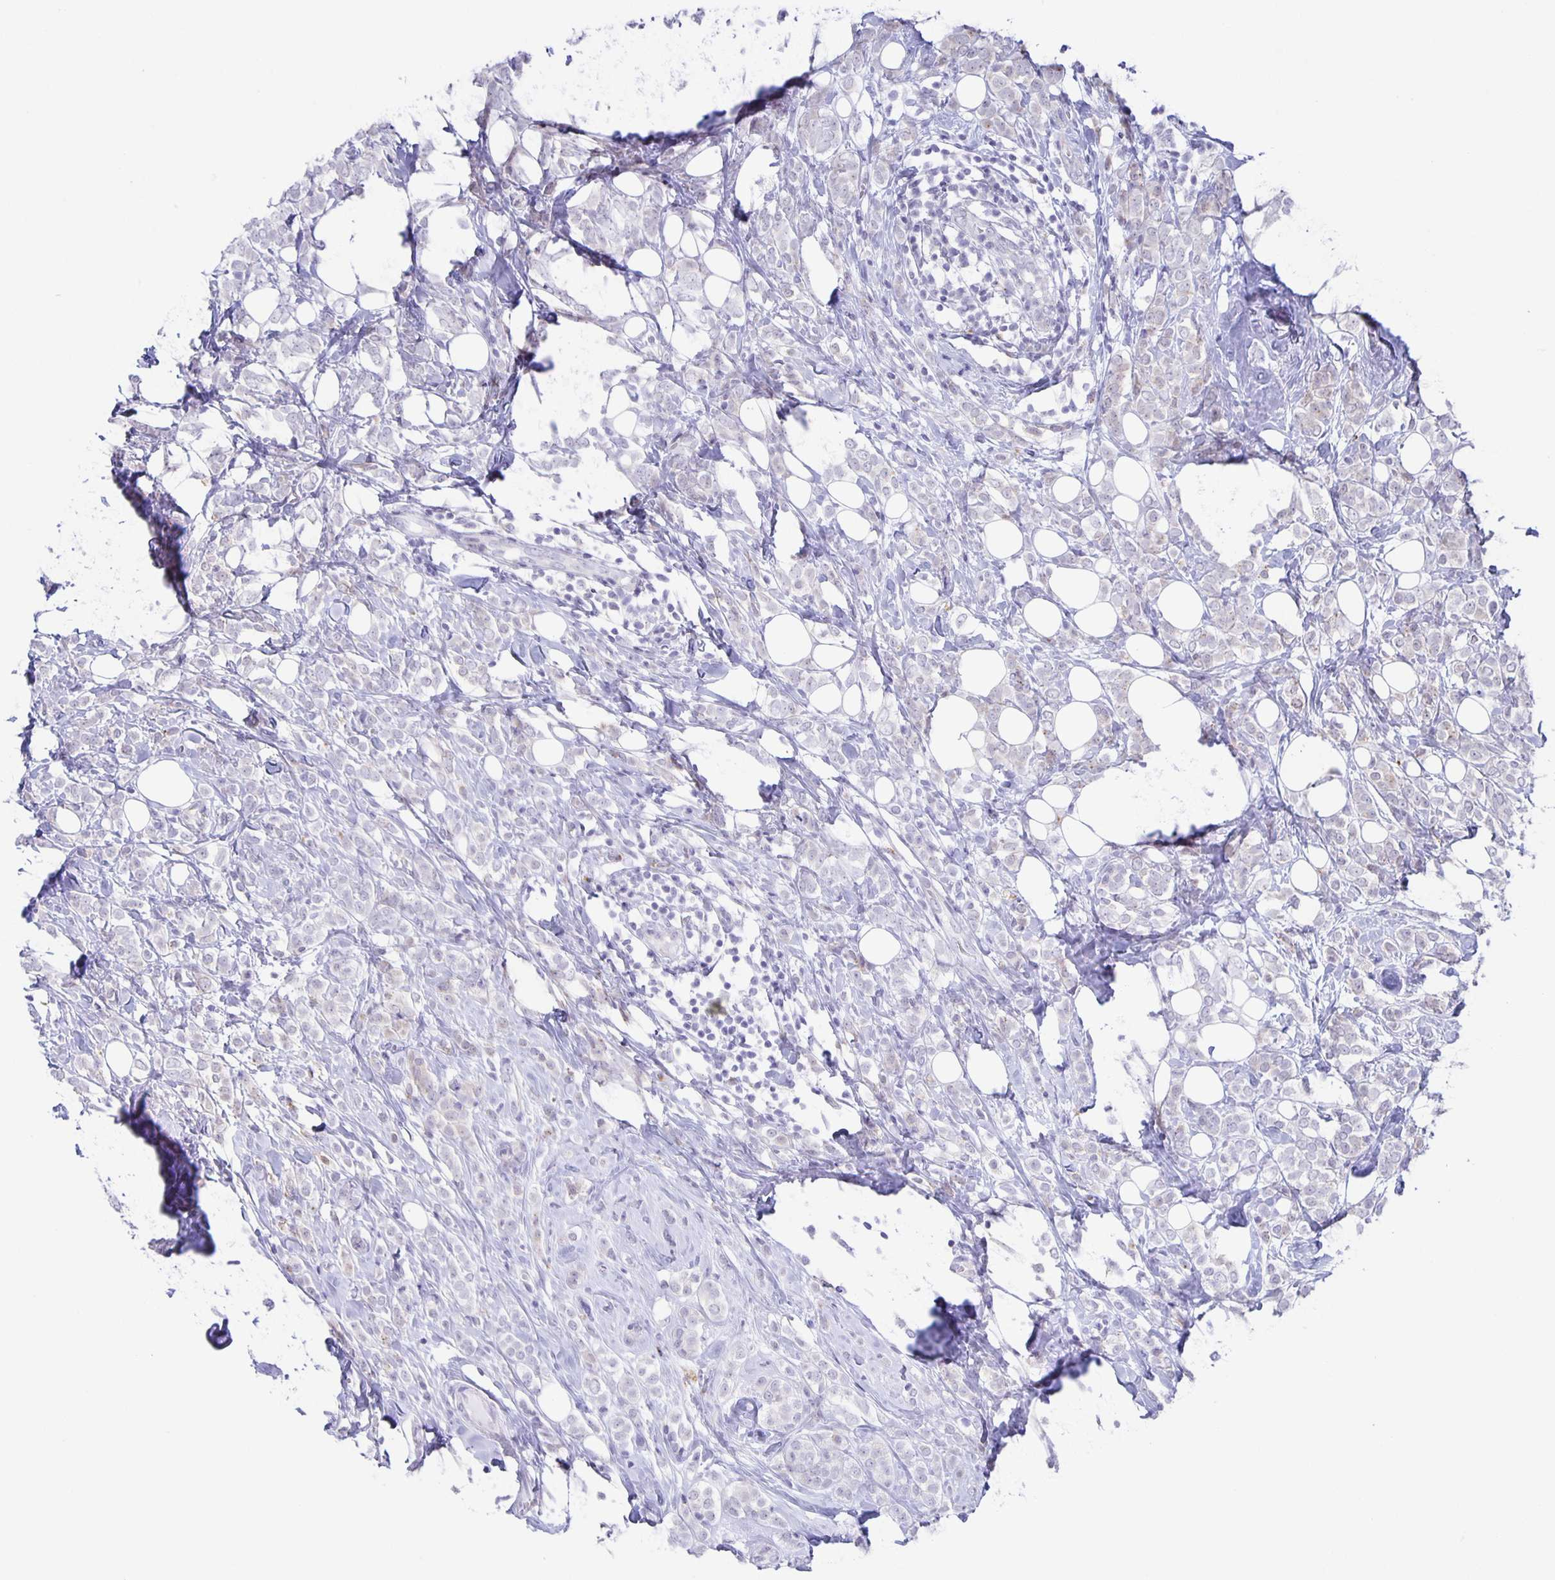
{"staining": {"intensity": "negative", "quantity": "none", "location": "none"}, "tissue": "breast cancer", "cell_type": "Tumor cells", "image_type": "cancer", "snomed": [{"axis": "morphology", "description": "Lobular carcinoma"}, {"axis": "topography", "description": "Breast"}], "caption": "This is a histopathology image of immunohistochemistry staining of breast cancer, which shows no expression in tumor cells.", "gene": "LIPA", "patient": {"sex": "female", "age": 49}}